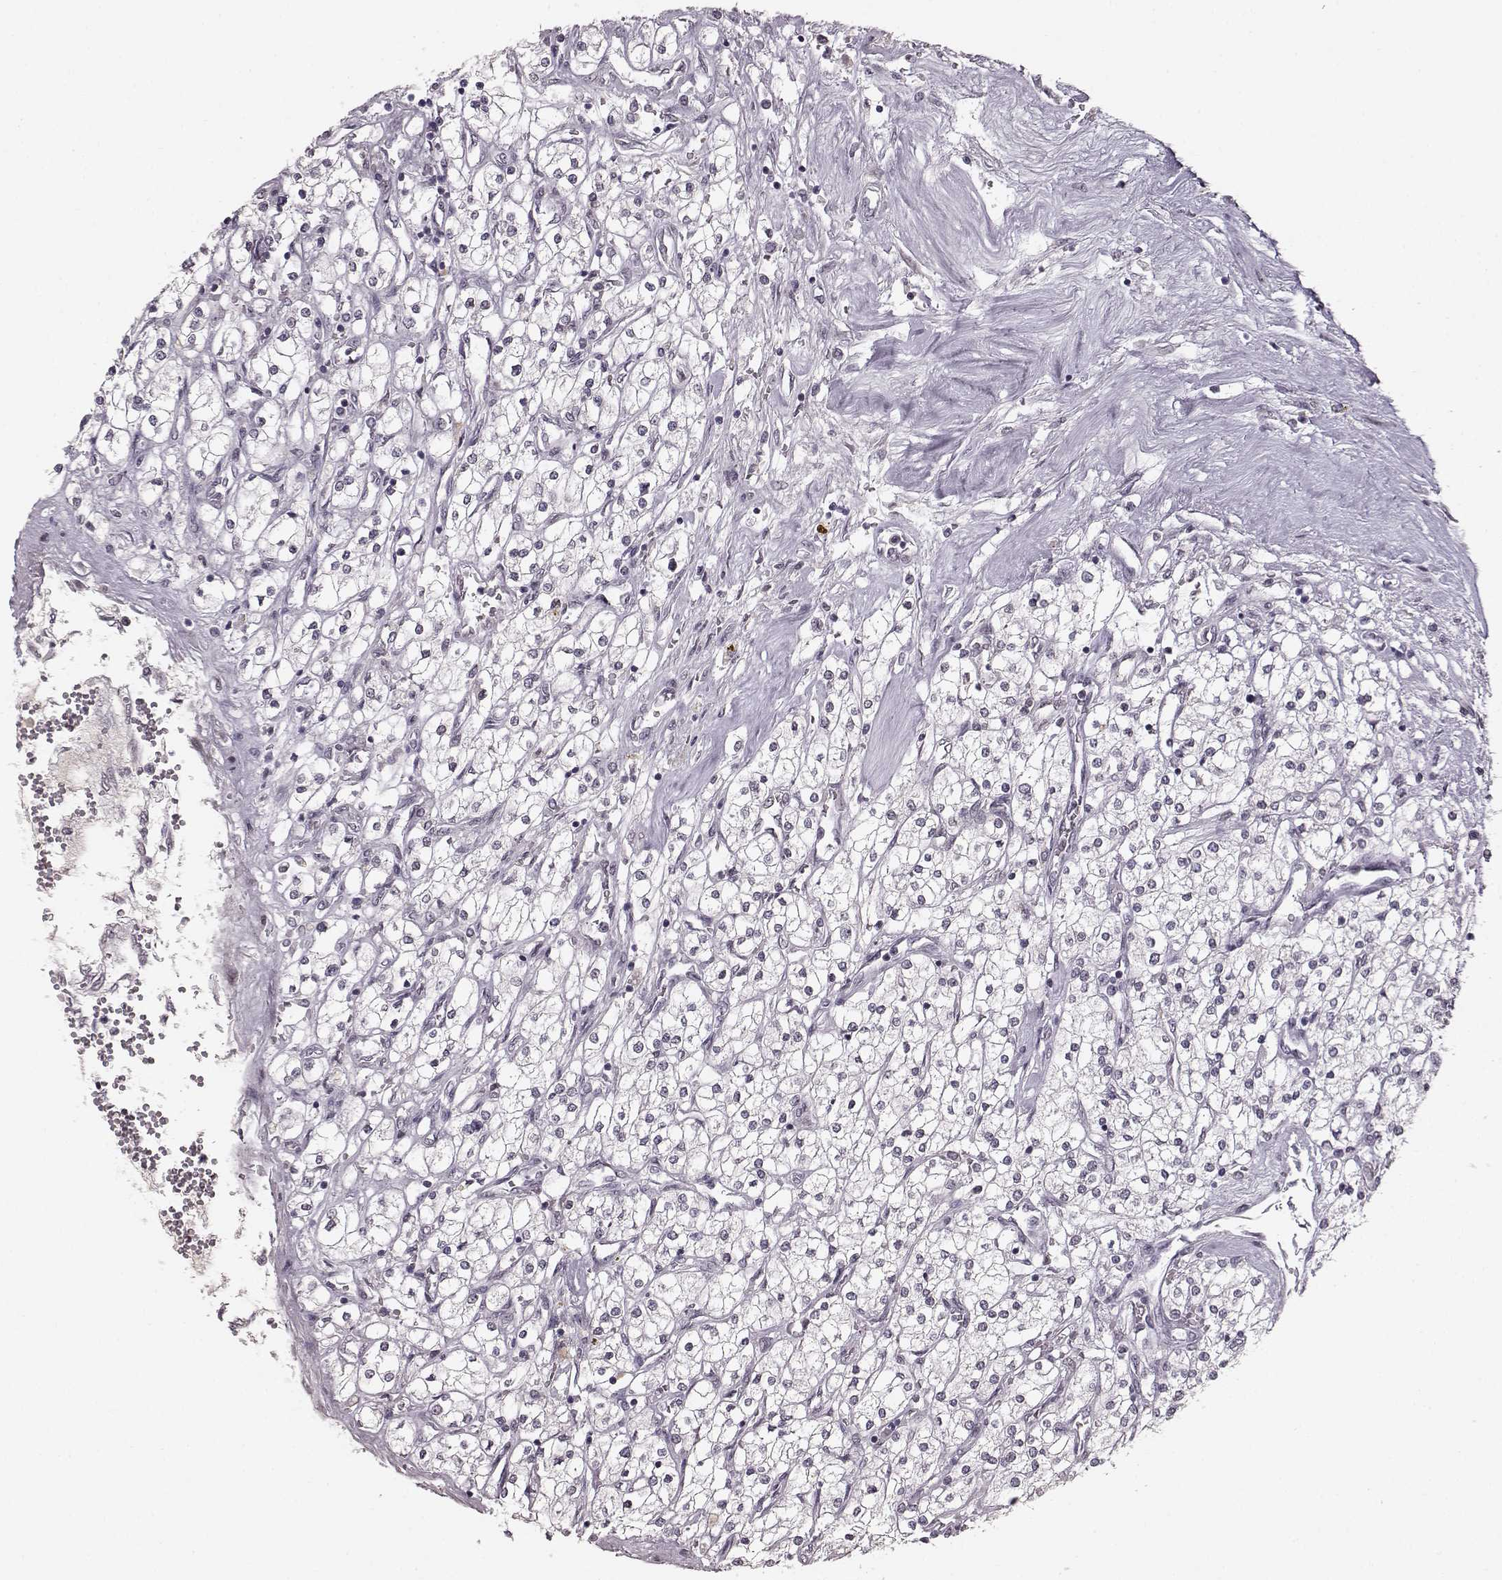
{"staining": {"intensity": "negative", "quantity": "none", "location": "none"}, "tissue": "renal cancer", "cell_type": "Tumor cells", "image_type": "cancer", "snomed": [{"axis": "morphology", "description": "Adenocarcinoma, NOS"}, {"axis": "topography", "description": "Kidney"}], "caption": "Tumor cells show no significant expression in renal adenocarcinoma.", "gene": "DCAF12", "patient": {"sex": "male", "age": 80}}